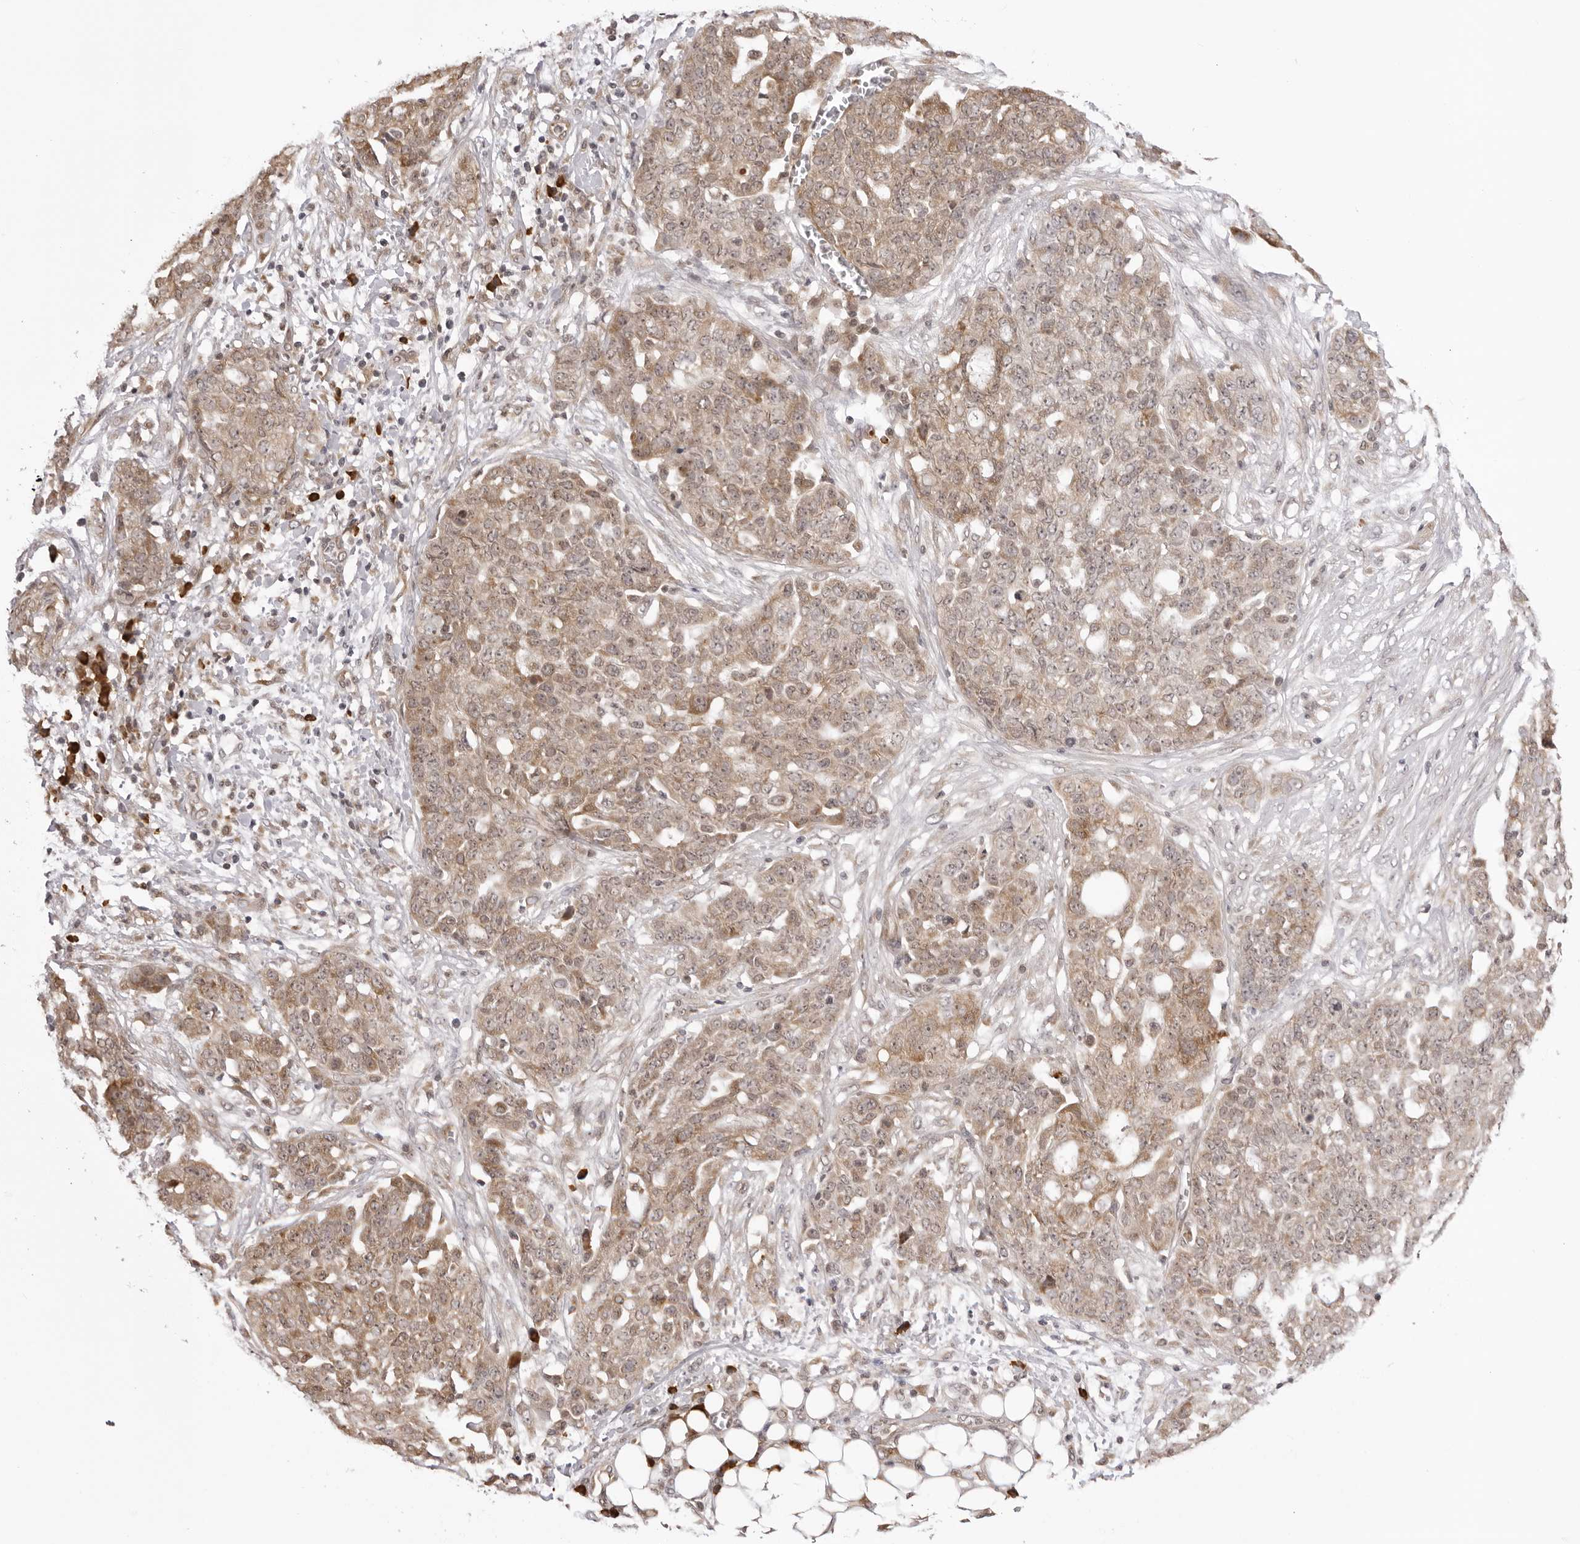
{"staining": {"intensity": "weak", "quantity": ">75%", "location": "cytoplasmic/membranous"}, "tissue": "ovarian cancer", "cell_type": "Tumor cells", "image_type": "cancer", "snomed": [{"axis": "morphology", "description": "Cystadenocarcinoma, serous, NOS"}, {"axis": "topography", "description": "Soft tissue"}, {"axis": "topography", "description": "Ovary"}], "caption": "Protein expression analysis of human ovarian cancer reveals weak cytoplasmic/membranous positivity in about >75% of tumor cells. The staining is performed using DAB brown chromogen to label protein expression. The nuclei are counter-stained blue using hematoxylin.", "gene": "ZC3H11A", "patient": {"sex": "female", "age": 57}}